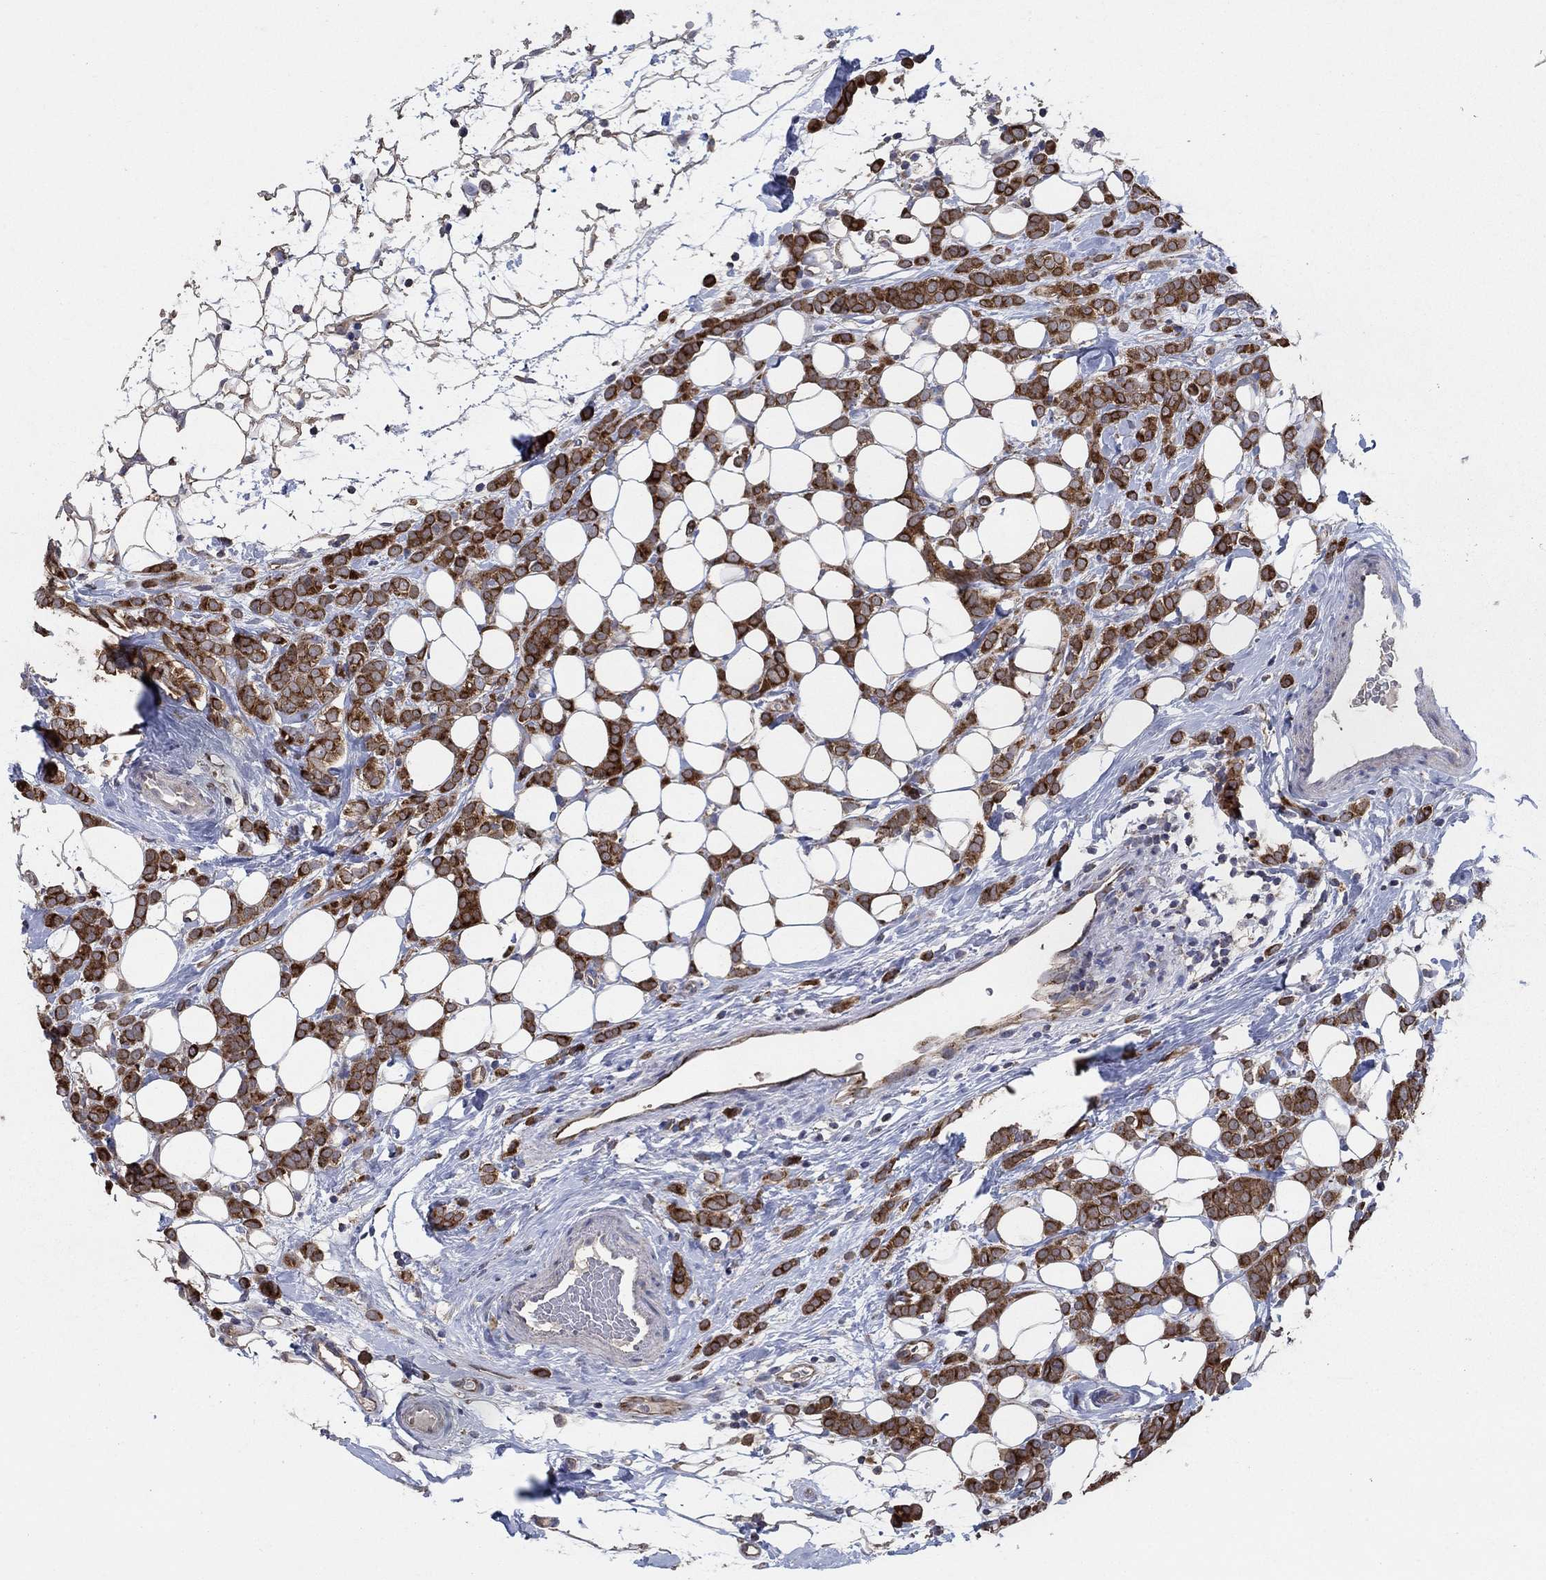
{"staining": {"intensity": "strong", "quantity": ">75%", "location": "cytoplasmic/membranous"}, "tissue": "breast cancer", "cell_type": "Tumor cells", "image_type": "cancer", "snomed": [{"axis": "morphology", "description": "Lobular carcinoma"}, {"axis": "topography", "description": "Breast"}], "caption": "Immunohistochemical staining of lobular carcinoma (breast) demonstrates high levels of strong cytoplasmic/membranous protein staining in about >75% of tumor cells. The staining is performed using DAB brown chromogen to label protein expression. The nuclei are counter-stained blue using hematoxylin.", "gene": "HID1", "patient": {"sex": "female", "age": 49}}